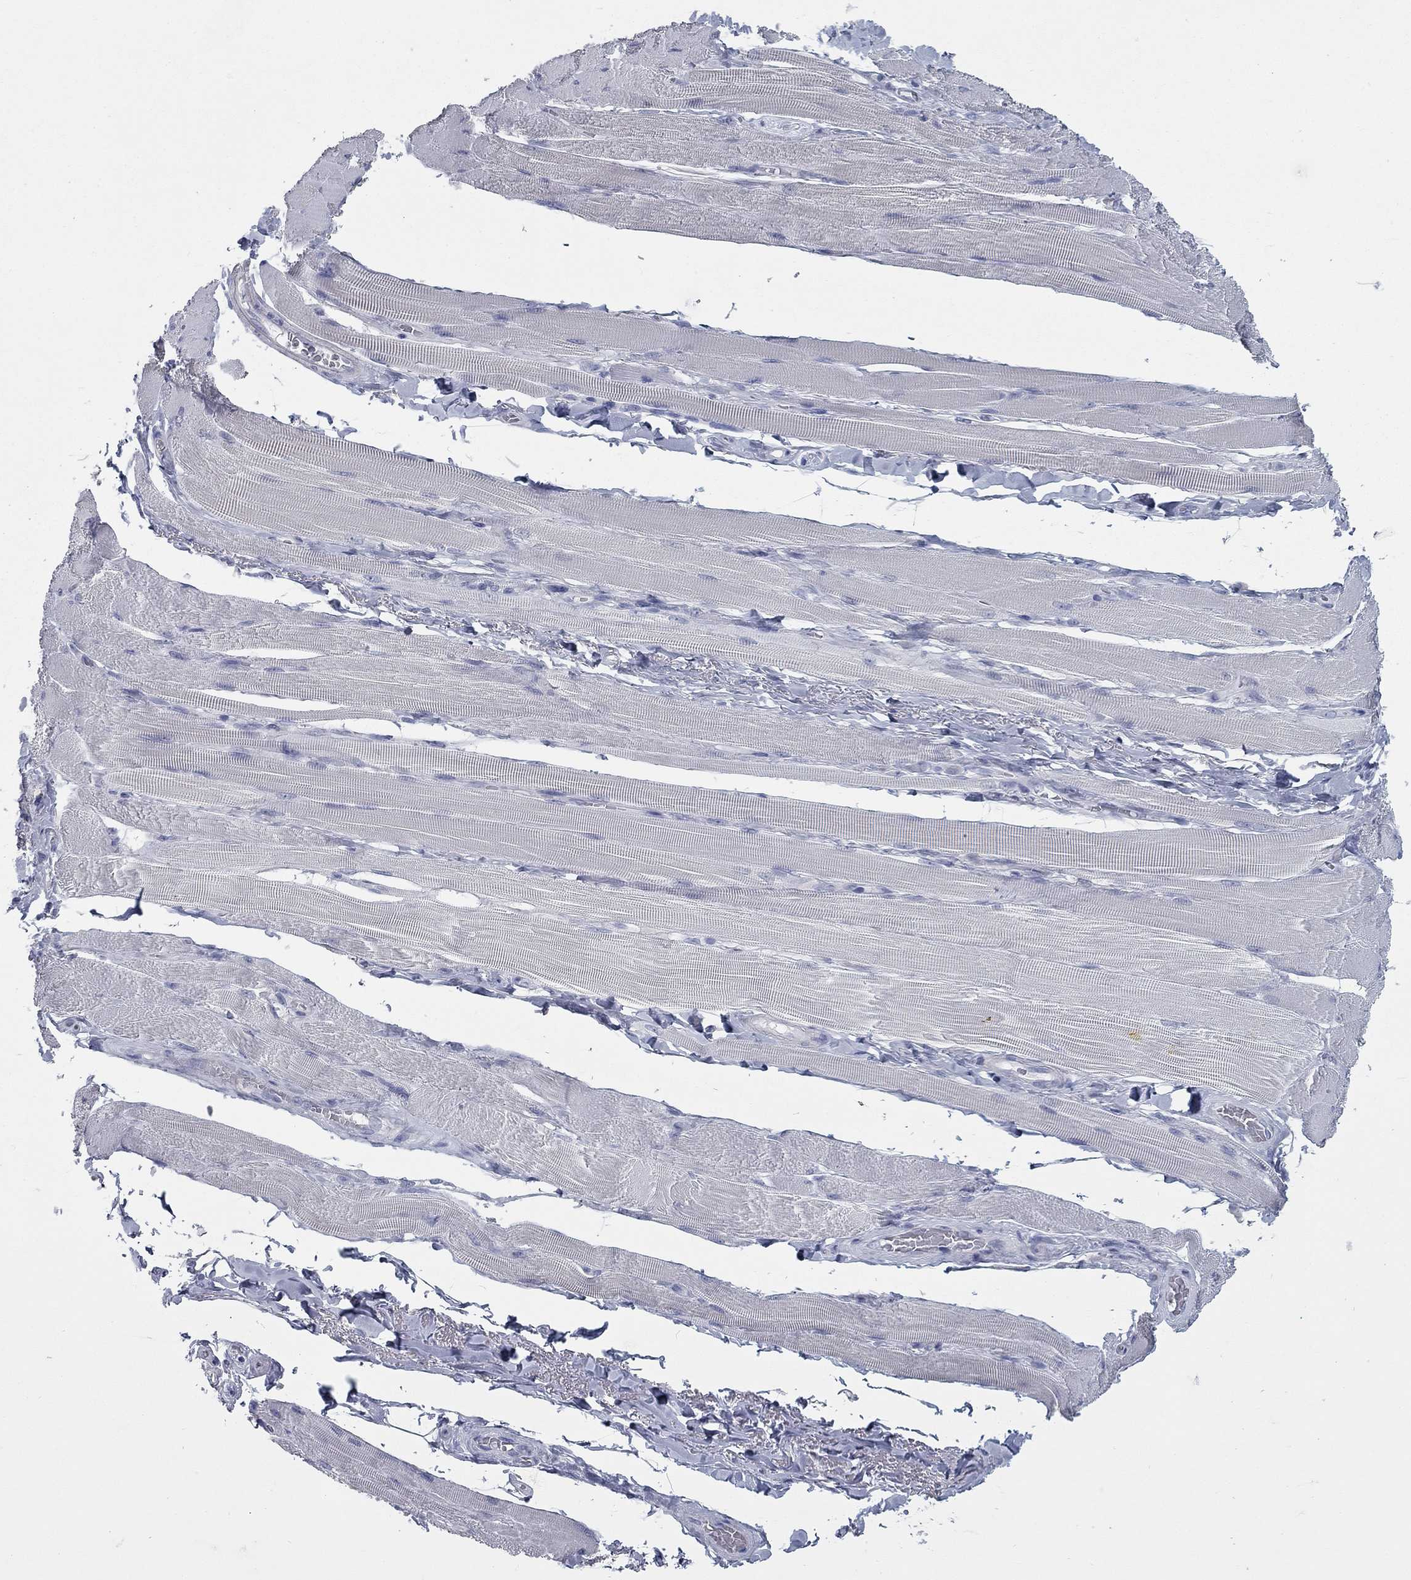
{"staining": {"intensity": "negative", "quantity": "none", "location": "none"}, "tissue": "skeletal muscle", "cell_type": "Myocytes", "image_type": "normal", "snomed": [{"axis": "morphology", "description": "Normal tissue, NOS"}, {"axis": "topography", "description": "Skeletal muscle"}, {"axis": "topography", "description": "Anal"}, {"axis": "topography", "description": "Peripheral nerve tissue"}], "caption": "An IHC micrograph of unremarkable skeletal muscle is shown. There is no staining in myocytes of skeletal muscle. The staining was performed using DAB to visualize the protein expression in brown, while the nuclei were stained in blue with hematoxylin (Magnification: 20x).", "gene": "KIRREL2", "patient": {"sex": "male", "age": 53}}